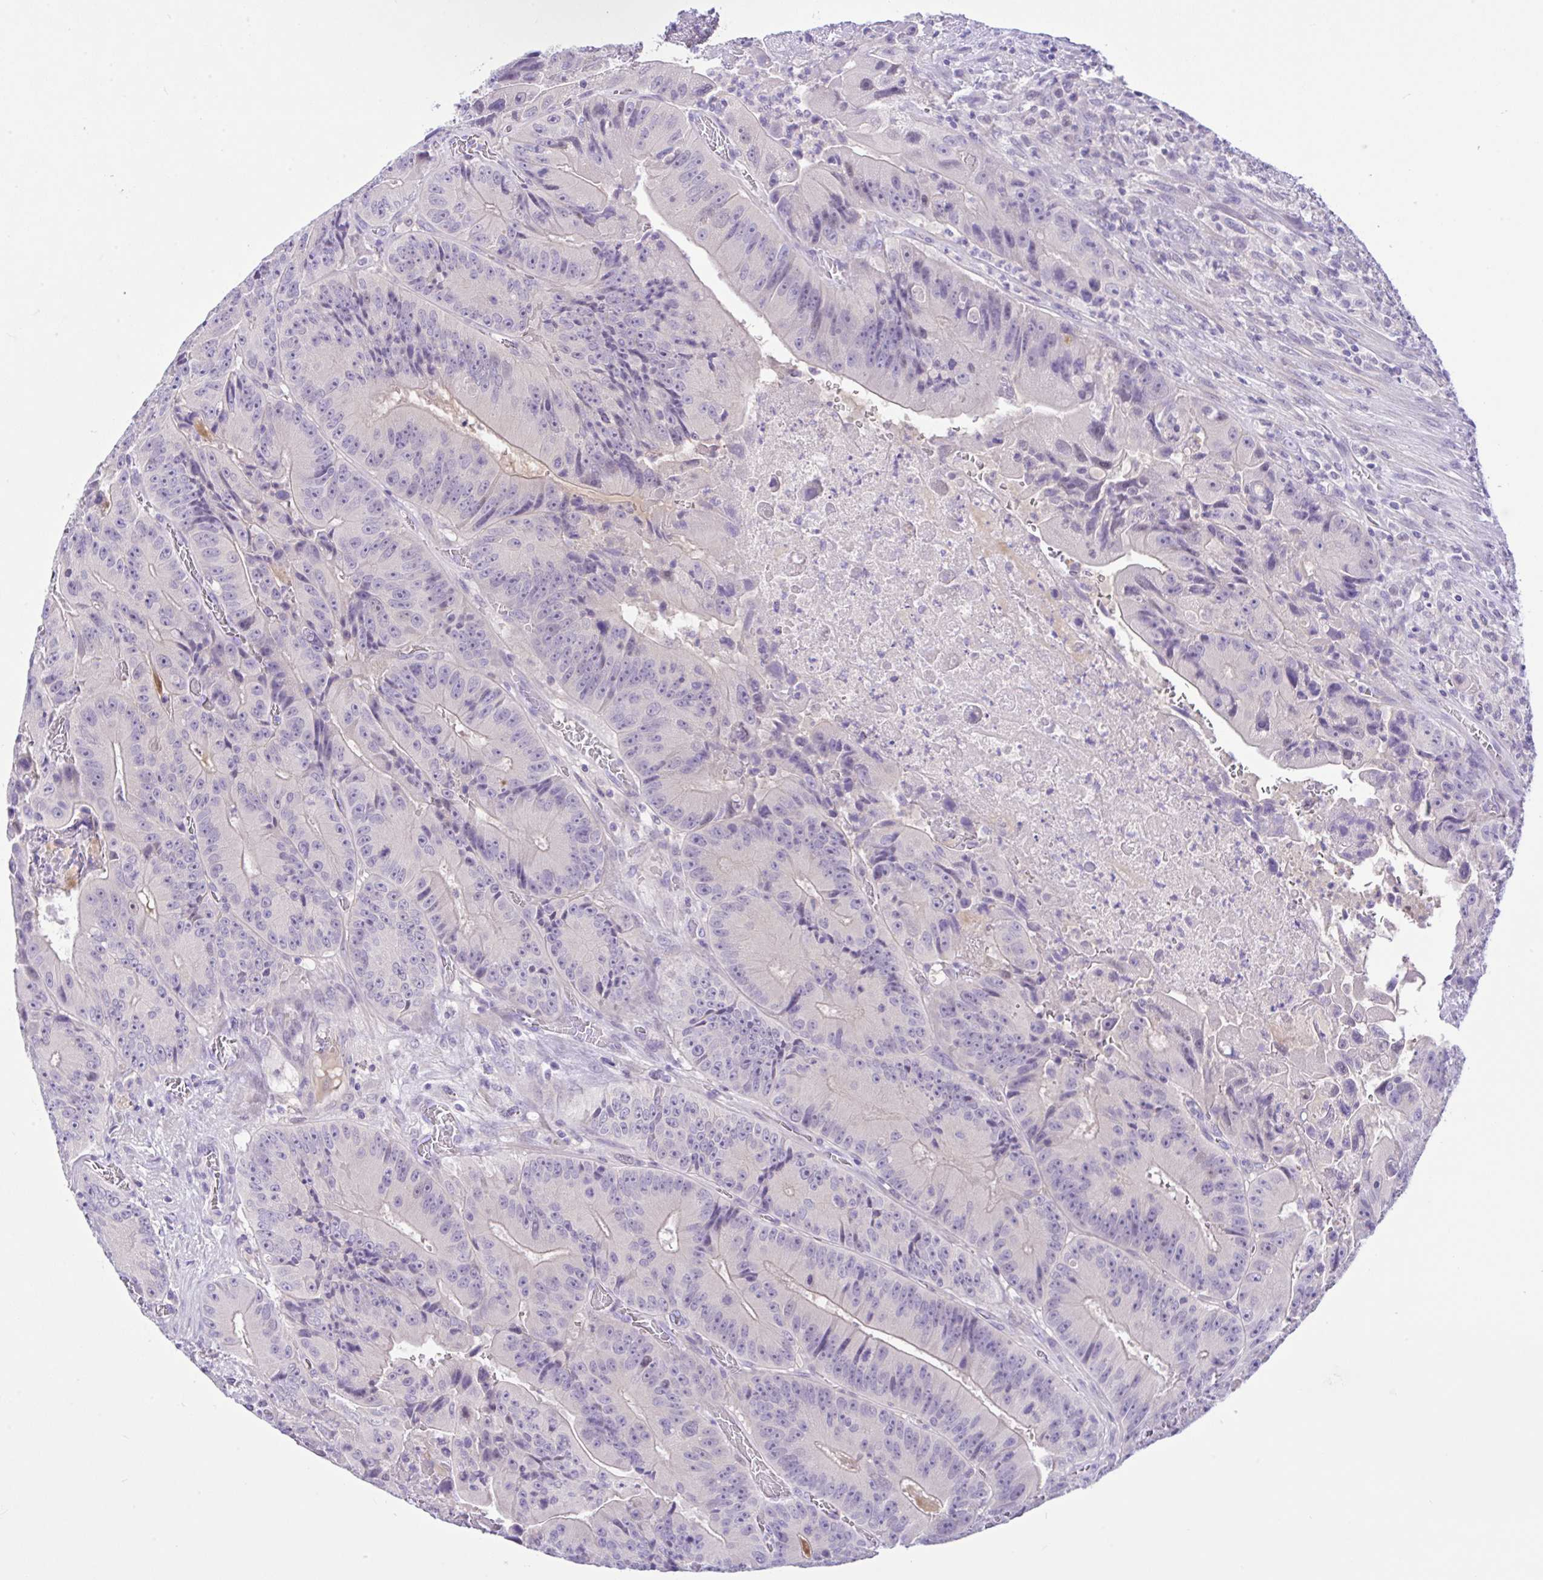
{"staining": {"intensity": "negative", "quantity": "none", "location": "none"}, "tissue": "colorectal cancer", "cell_type": "Tumor cells", "image_type": "cancer", "snomed": [{"axis": "morphology", "description": "Adenocarcinoma, NOS"}, {"axis": "topography", "description": "Colon"}], "caption": "Image shows no protein expression in tumor cells of colorectal cancer (adenocarcinoma) tissue.", "gene": "ANO4", "patient": {"sex": "female", "age": 86}}